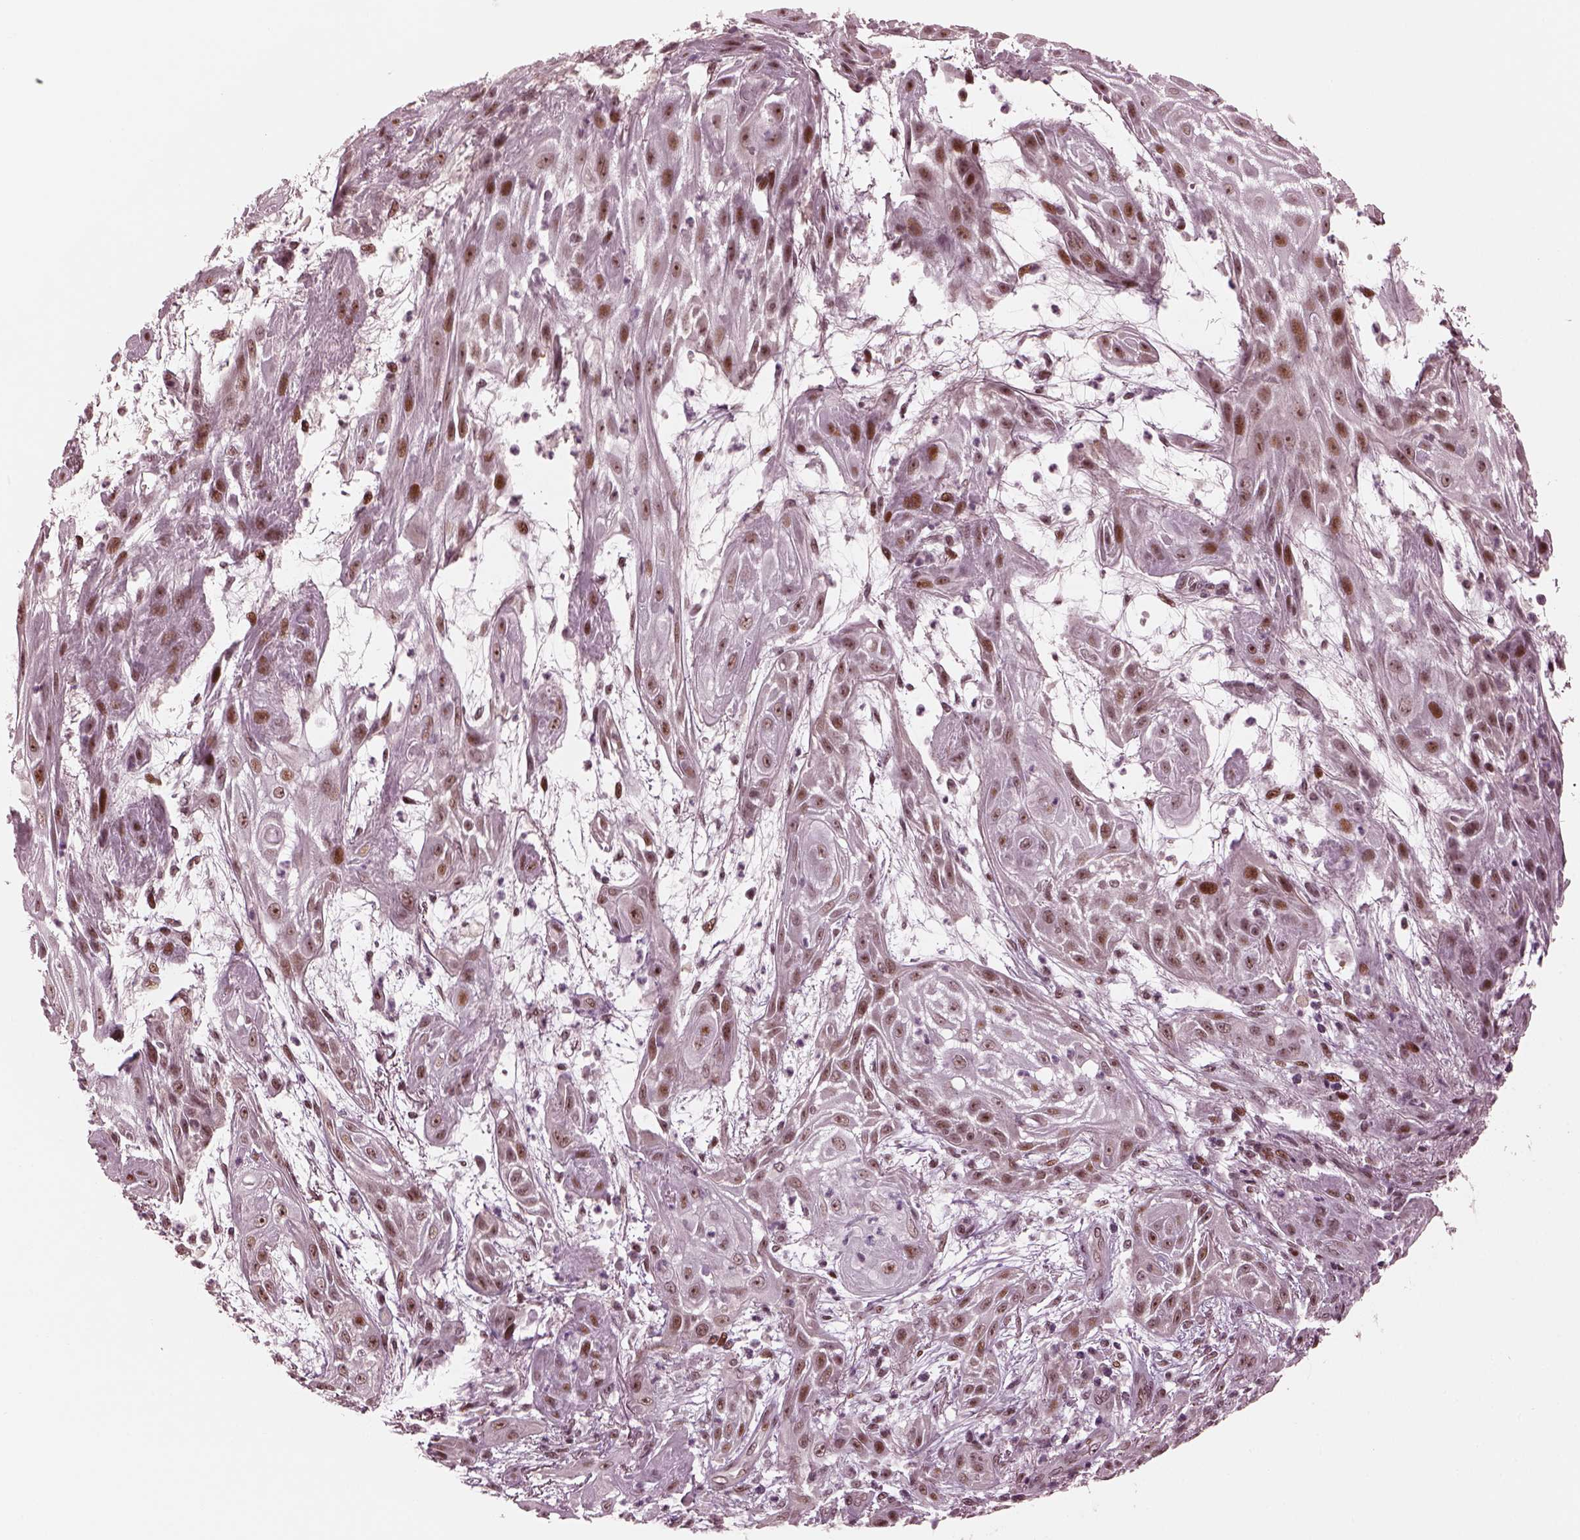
{"staining": {"intensity": "moderate", "quantity": "<25%", "location": "nuclear"}, "tissue": "skin cancer", "cell_type": "Tumor cells", "image_type": "cancer", "snomed": [{"axis": "morphology", "description": "Squamous cell carcinoma, NOS"}, {"axis": "topography", "description": "Skin"}], "caption": "Immunohistochemical staining of human skin squamous cell carcinoma displays low levels of moderate nuclear positivity in about <25% of tumor cells.", "gene": "TRIB3", "patient": {"sex": "male", "age": 62}}